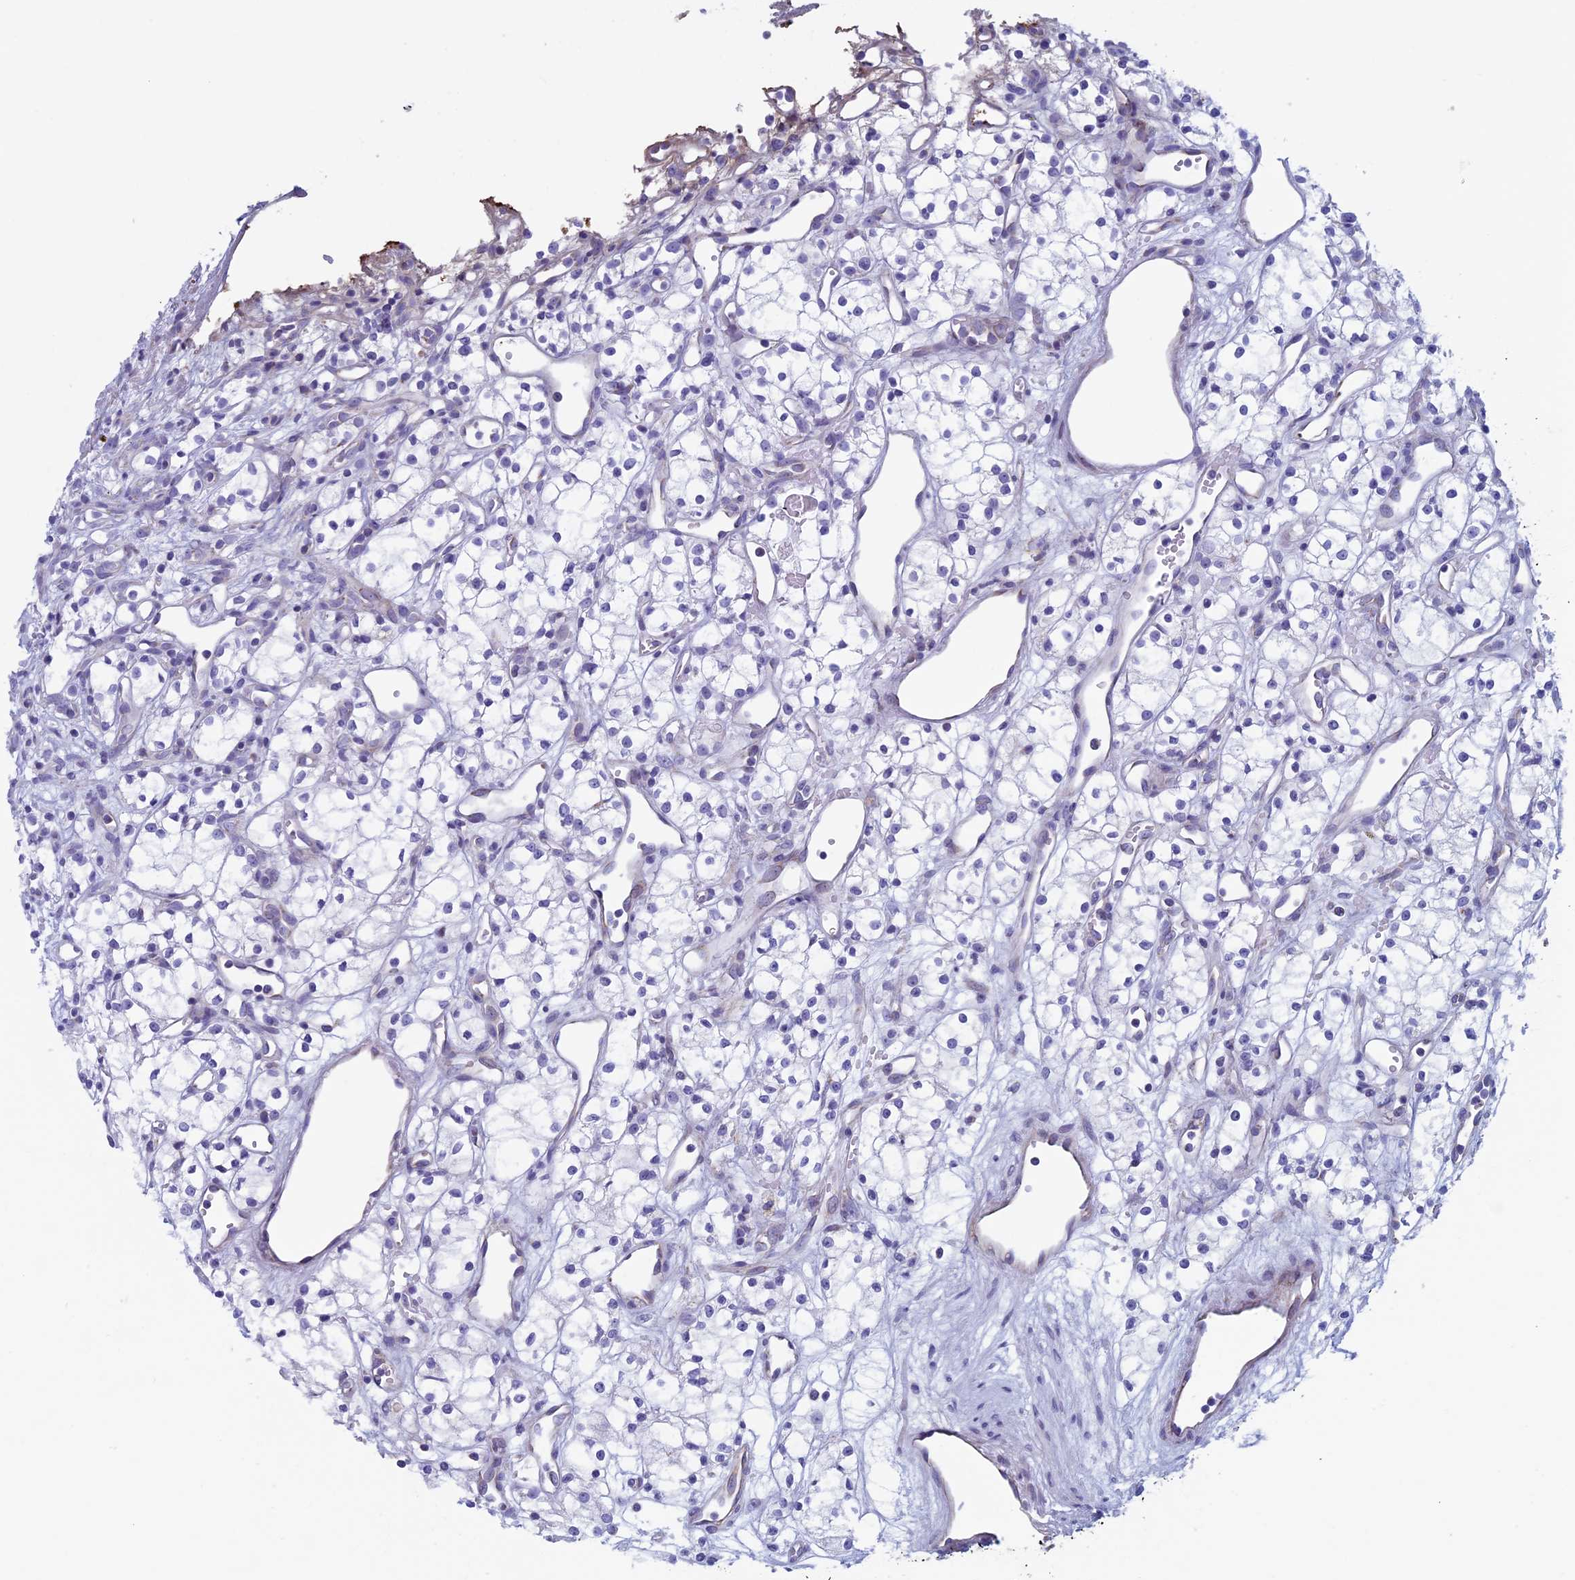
{"staining": {"intensity": "negative", "quantity": "none", "location": "none"}, "tissue": "renal cancer", "cell_type": "Tumor cells", "image_type": "cancer", "snomed": [{"axis": "morphology", "description": "Adenocarcinoma, NOS"}, {"axis": "topography", "description": "Kidney"}], "caption": "This is a micrograph of IHC staining of renal adenocarcinoma, which shows no positivity in tumor cells. (DAB IHC visualized using brightfield microscopy, high magnification).", "gene": "NDUFB9", "patient": {"sex": "male", "age": 59}}